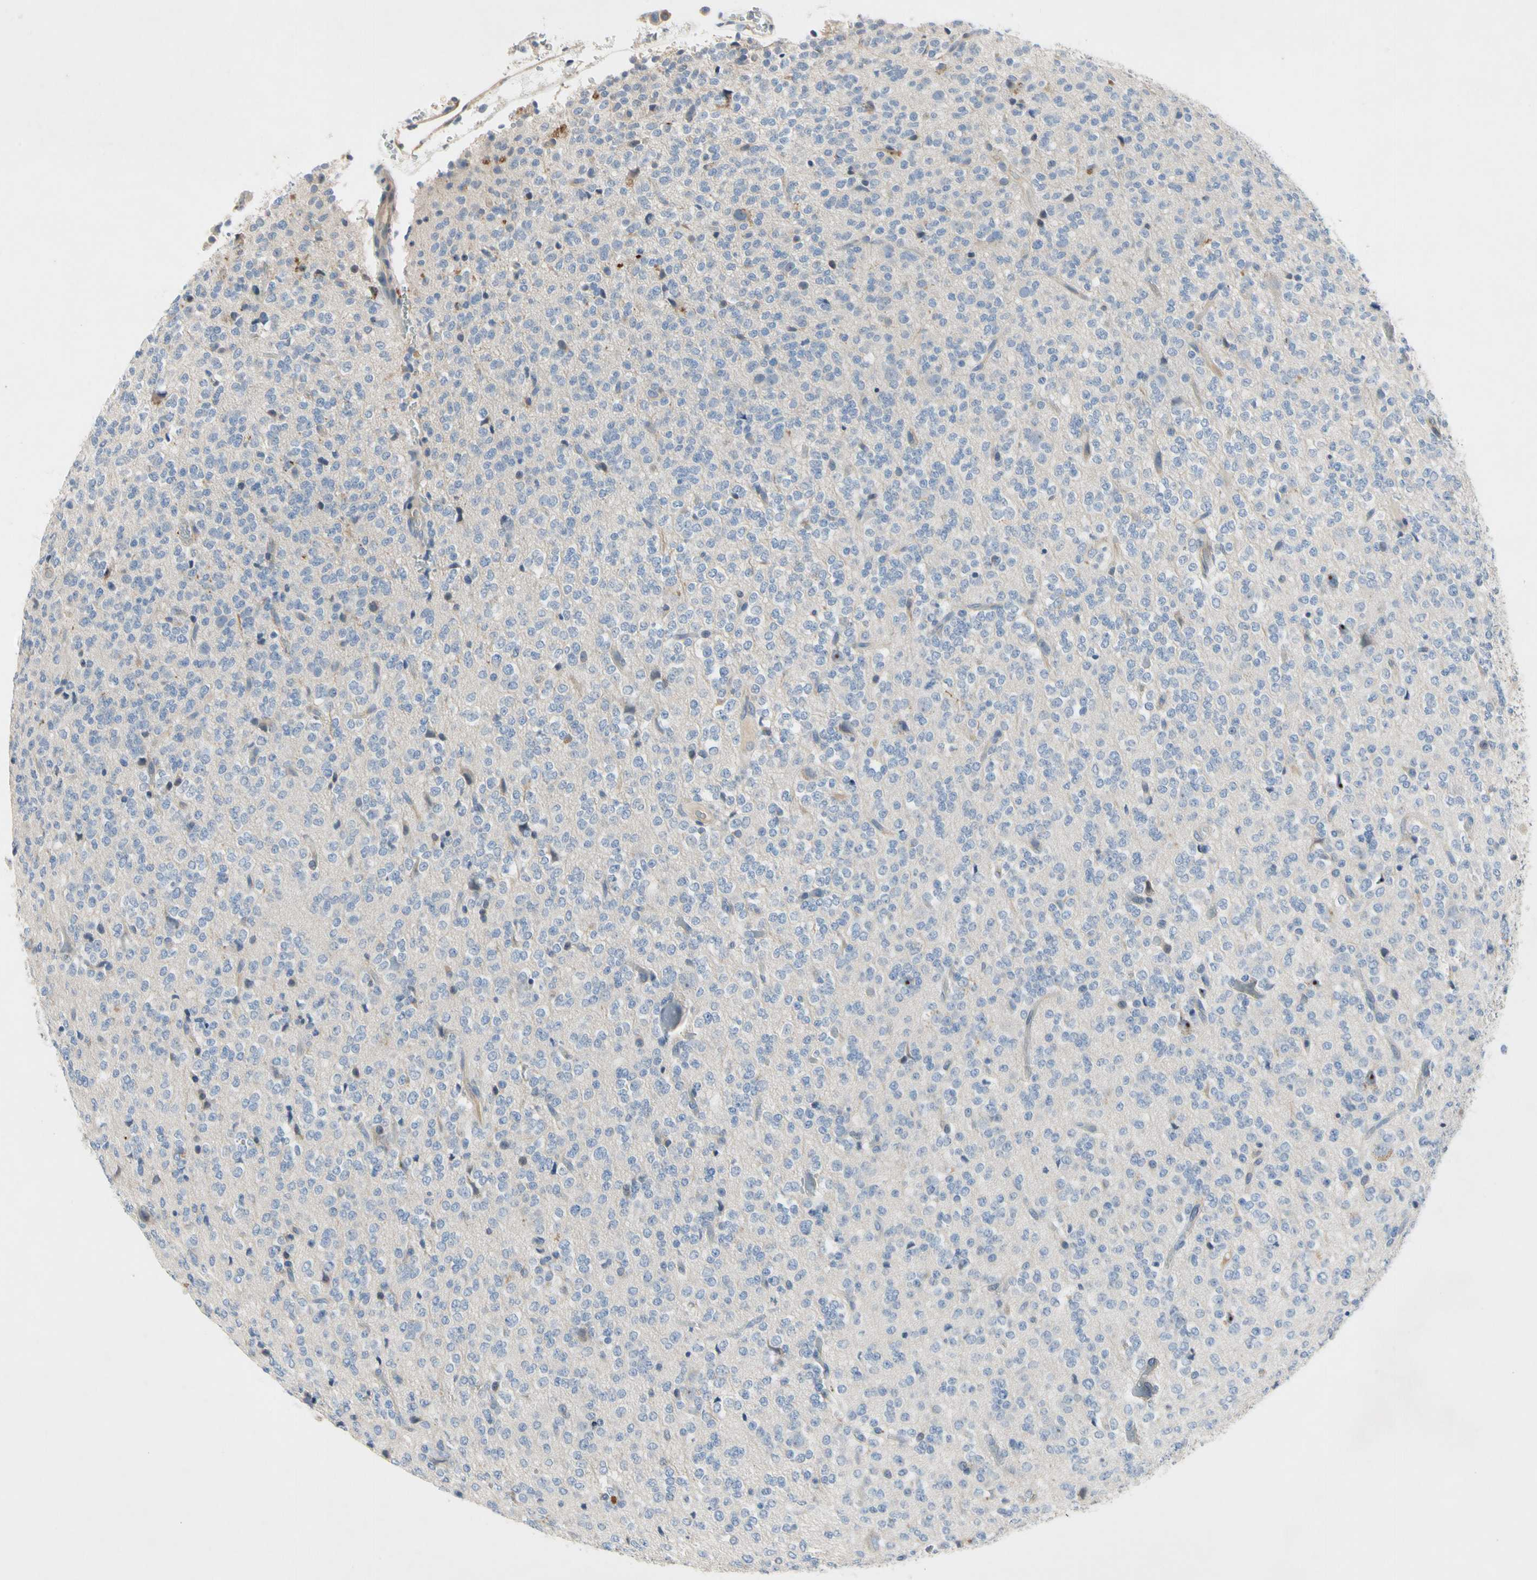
{"staining": {"intensity": "weak", "quantity": "<25%", "location": "cytoplasmic/membranous"}, "tissue": "glioma", "cell_type": "Tumor cells", "image_type": "cancer", "snomed": [{"axis": "morphology", "description": "Glioma, malignant, Low grade"}, {"axis": "topography", "description": "Brain"}], "caption": "Glioma was stained to show a protein in brown. There is no significant positivity in tumor cells.", "gene": "GAS6", "patient": {"sex": "male", "age": 38}}